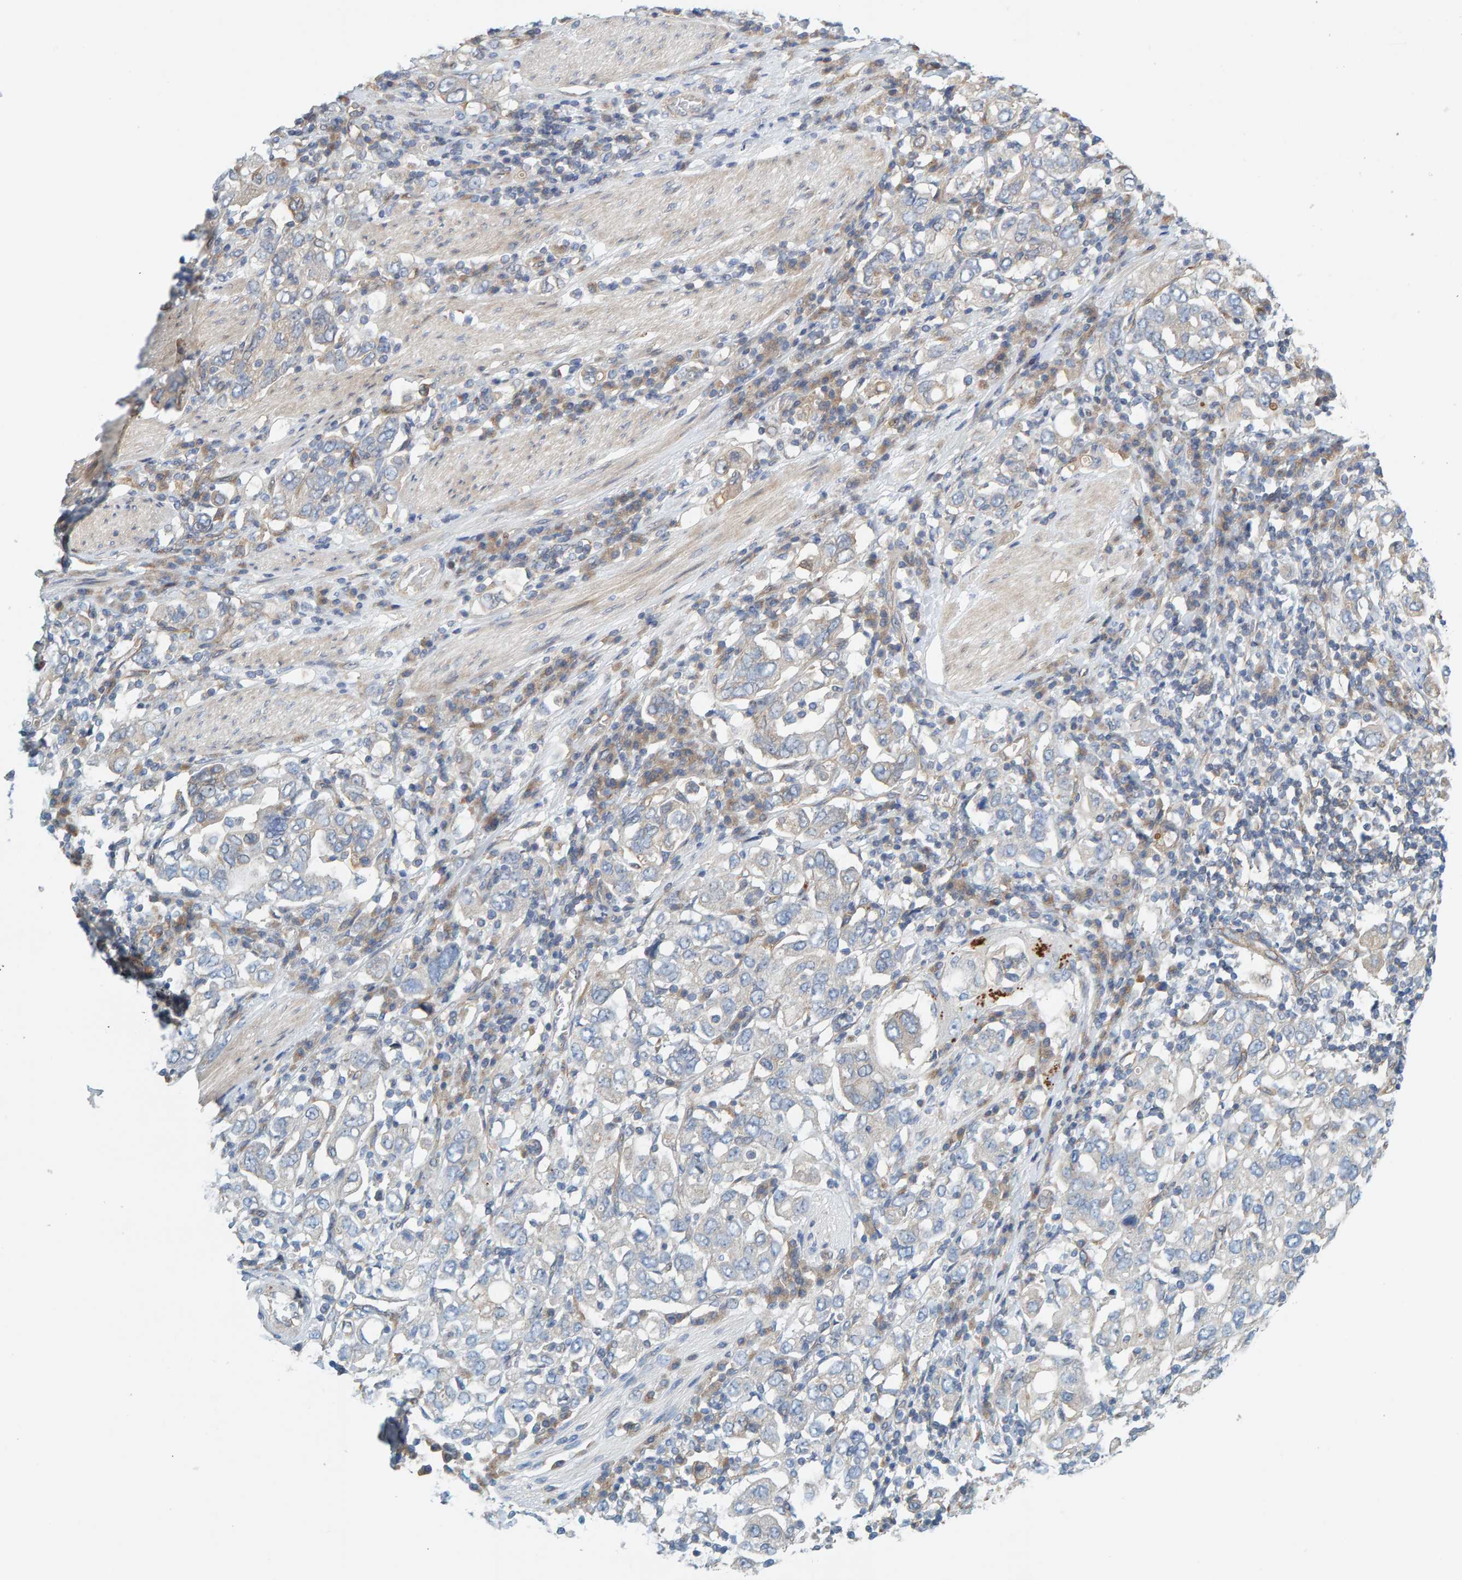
{"staining": {"intensity": "weak", "quantity": "<25%", "location": "cytoplasmic/membranous"}, "tissue": "stomach cancer", "cell_type": "Tumor cells", "image_type": "cancer", "snomed": [{"axis": "morphology", "description": "Adenocarcinoma, NOS"}, {"axis": "topography", "description": "Stomach, upper"}], "caption": "IHC micrograph of neoplastic tissue: stomach cancer (adenocarcinoma) stained with DAB (3,3'-diaminobenzidine) demonstrates no significant protein positivity in tumor cells.", "gene": "PRKD2", "patient": {"sex": "male", "age": 62}}